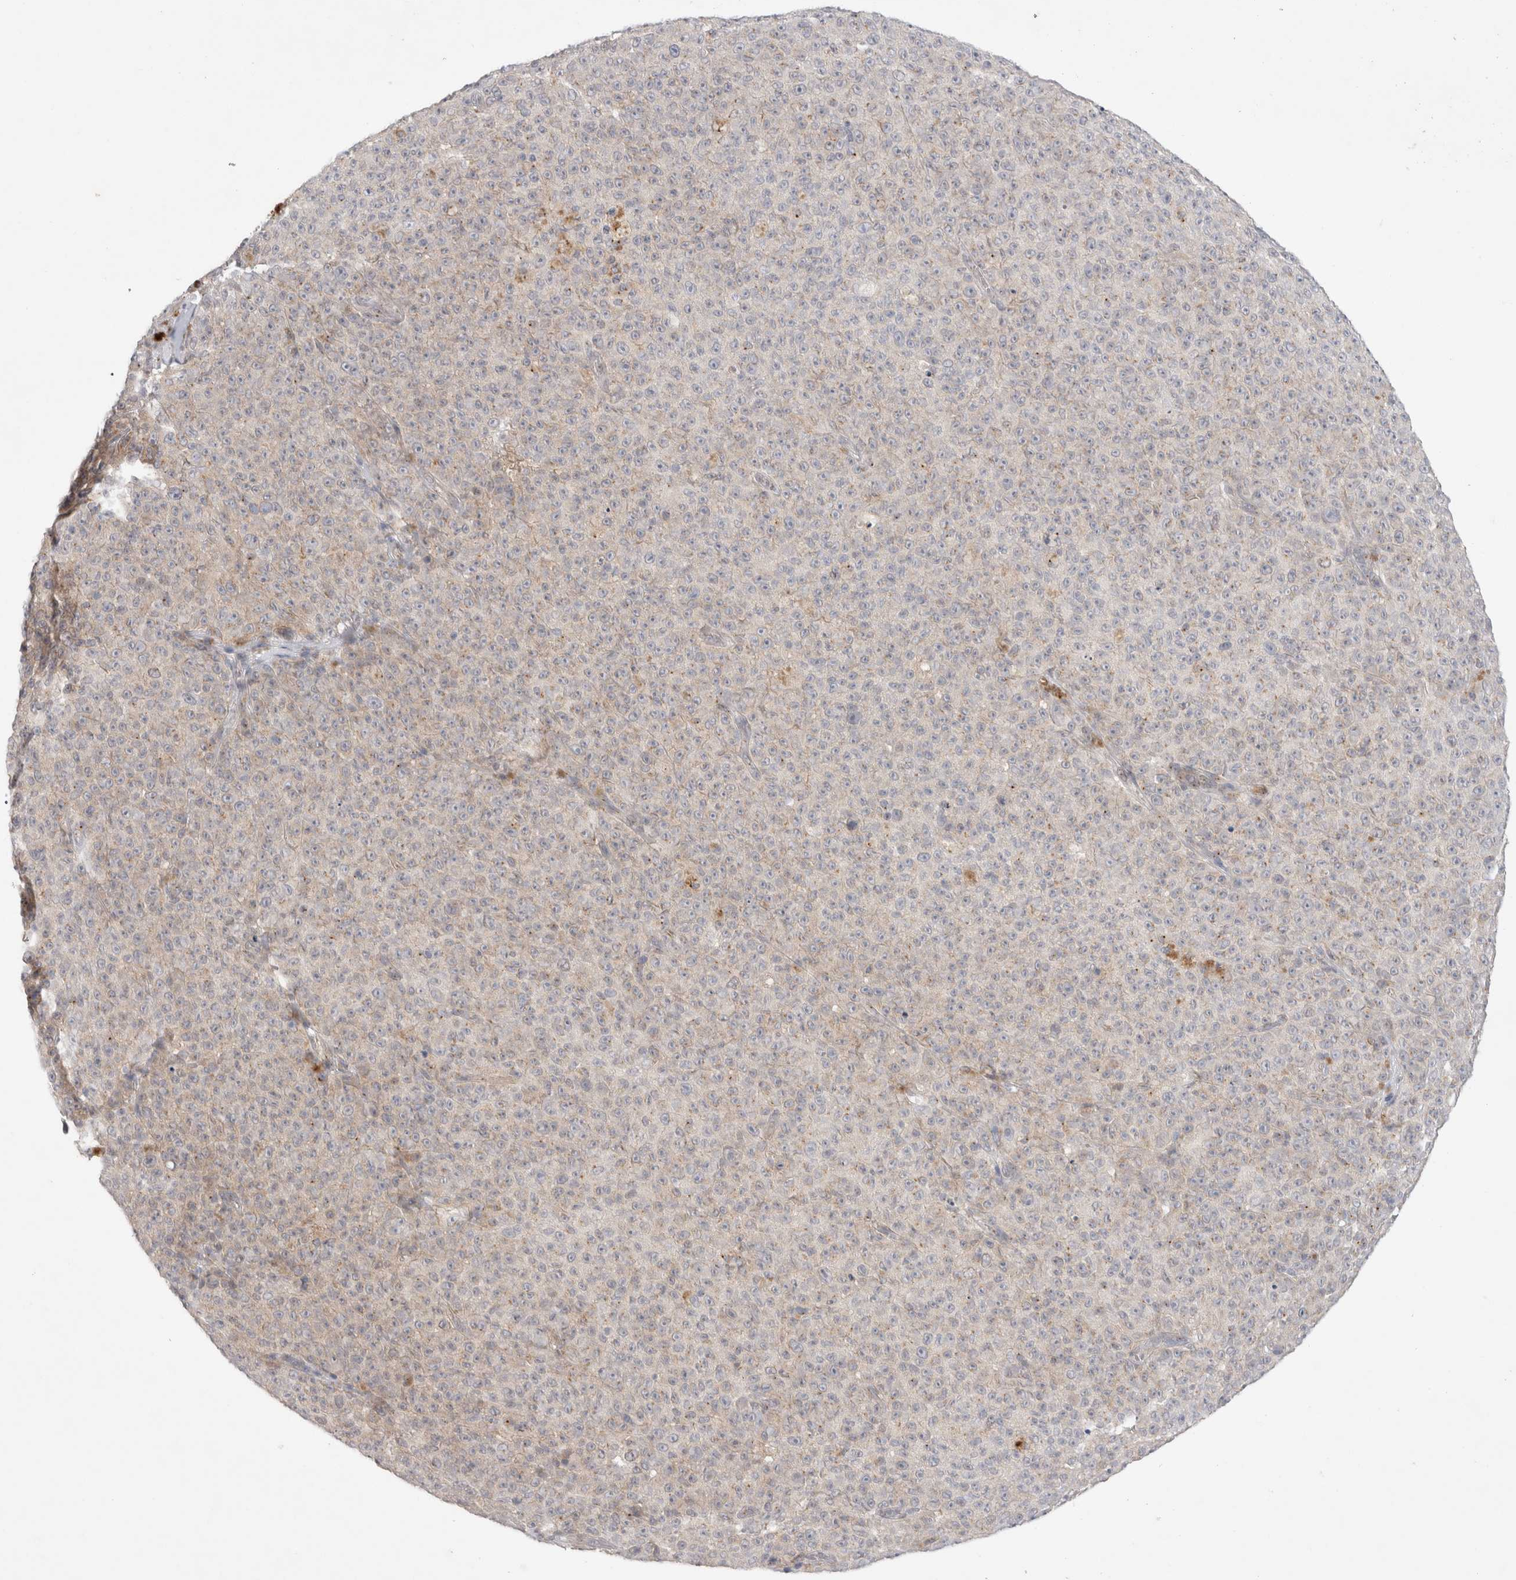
{"staining": {"intensity": "weak", "quantity": "25%-75%", "location": "cytoplasmic/membranous"}, "tissue": "melanoma", "cell_type": "Tumor cells", "image_type": "cancer", "snomed": [{"axis": "morphology", "description": "Malignant melanoma, NOS"}, {"axis": "topography", "description": "Skin"}], "caption": "IHC of melanoma exhibits low levels of weak cytoplasmic/membranous expression in approximately 25%-75% of tumor cells.", "gene": "BICD2", "patient": {"sex": "female", "age": 82}}